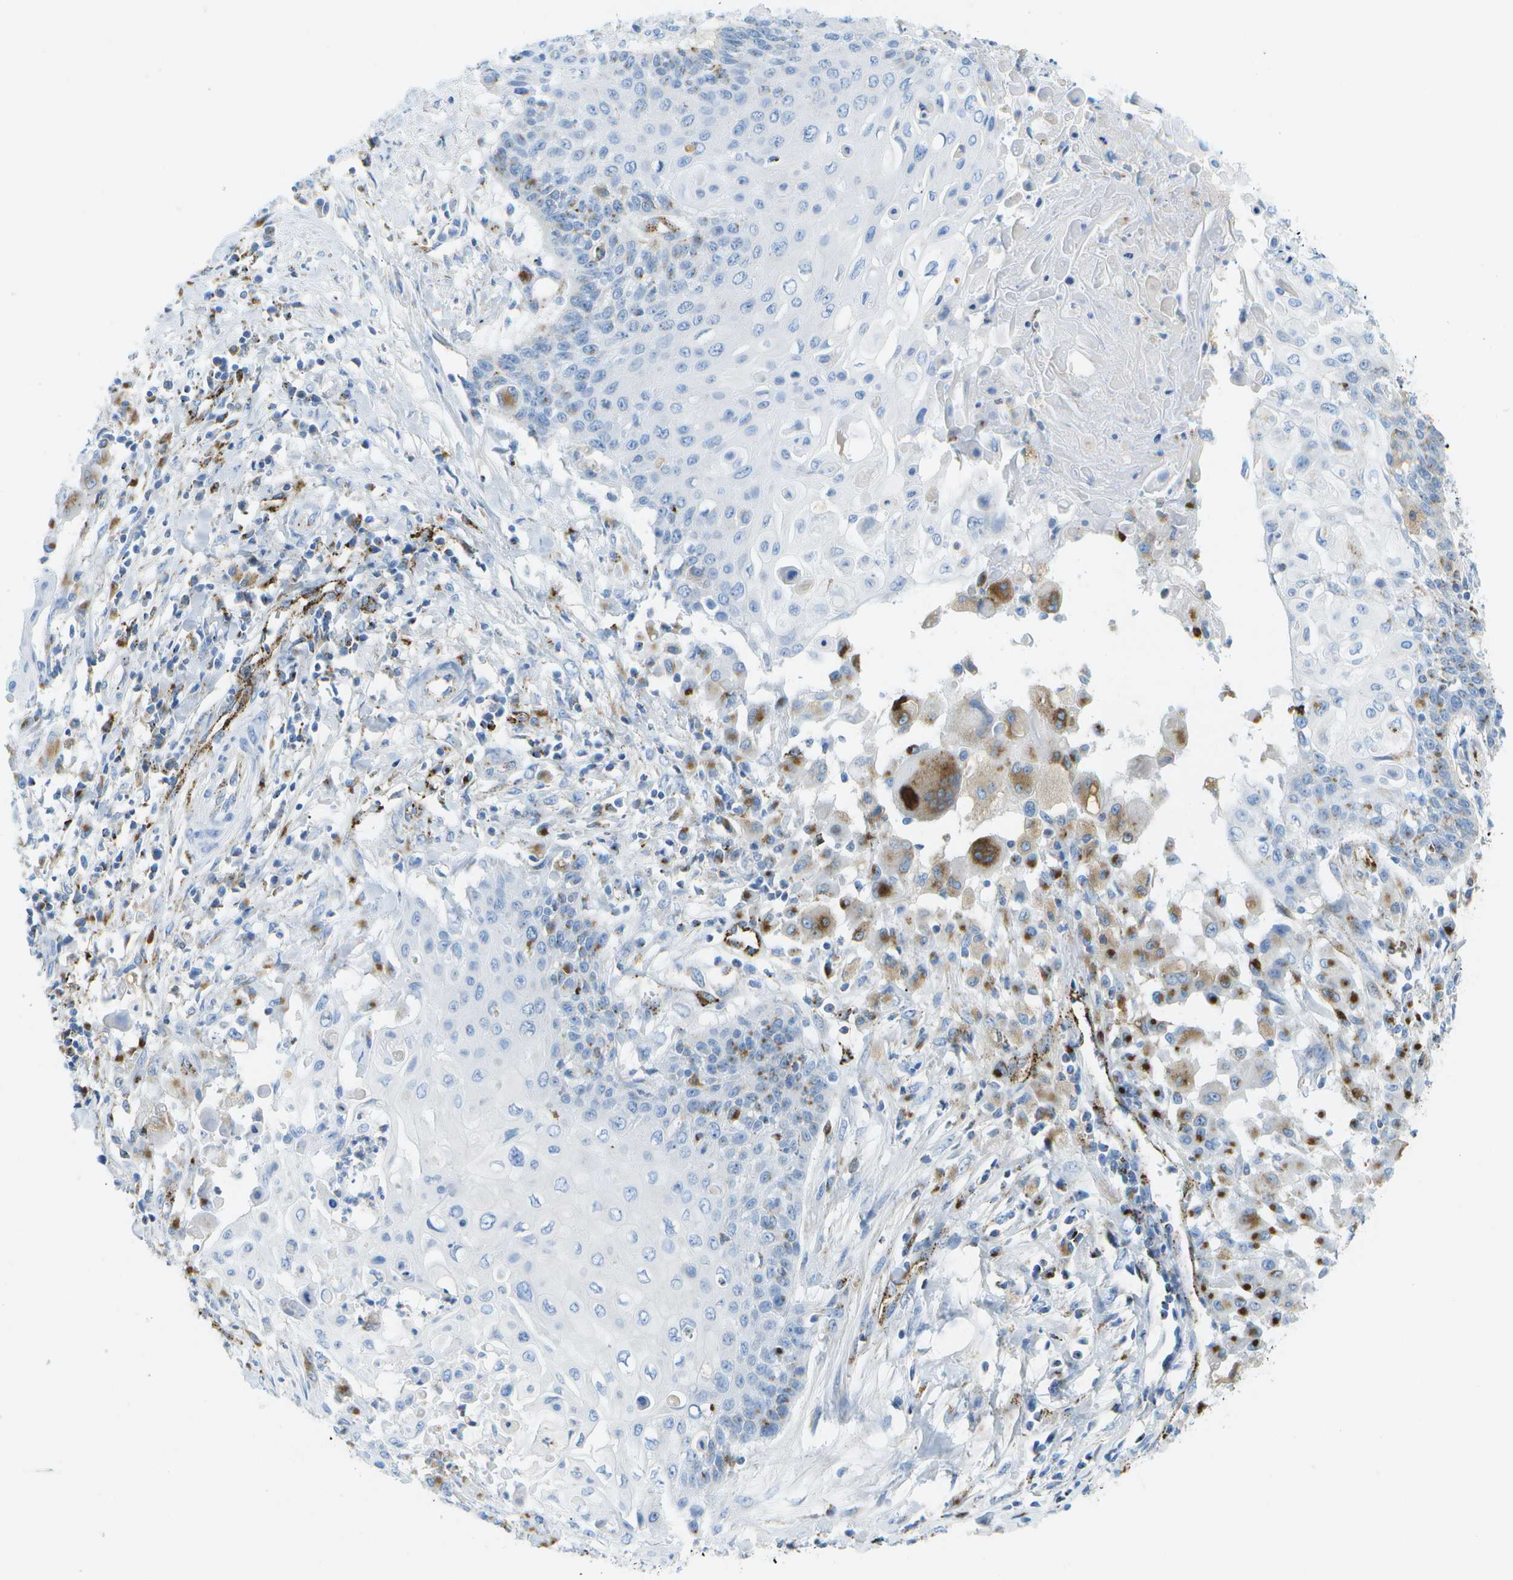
{"staining": {"intensity": "negative", "quantity": "none", "location": "none"}, "tissue": "cervical cancer", "cell_type": "Tumor cells", "image_type": "cancer", "snomed": [{"axis": "morphology", "description": "Squamous cell carcinoma, NOS"}, {"axis": "topography", "description": "Cervix"}], "caption": "Cervical cancer was stained to show a protein in brown. There is no significant positivity in tumor cells.", "gene": "PRCP", "patient": {"sex": "female", "age": 39}}